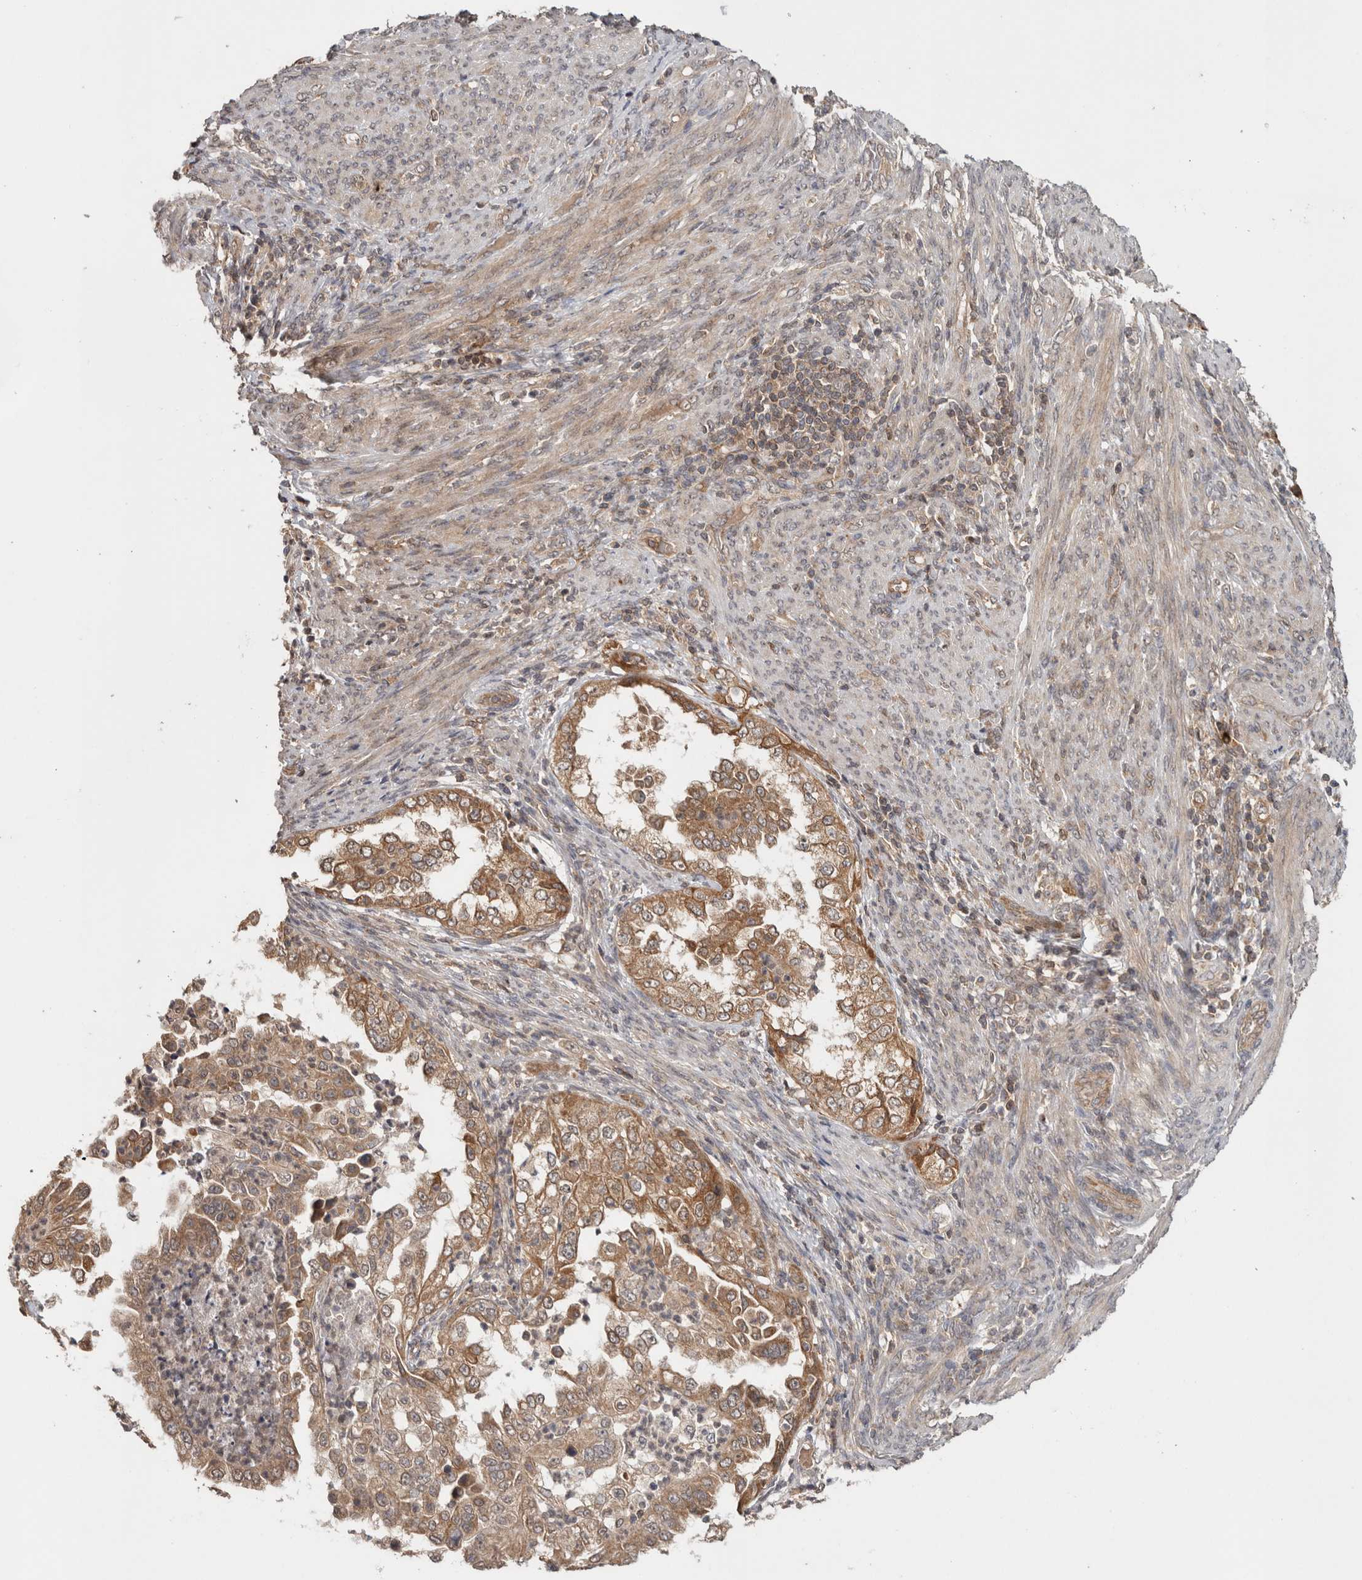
{"staining": {"intensity": "moderate", "quantity": ">75%", "location": "cytoplasmic/membranous"}, "tissue": "endometrial cancer", "cell_type": "Tumor cells", "image_type": "cancer", "snomed": [{"axis": "morphology", "description": "Adenocarcinoma, NOS"}, {"axis": "topography", "description": "Endometrium"}], "caption": "Immunohistochemistry micrograph of neoplastic tissue: adenocarcinoma (endometrial) stained using immunohistochemistry shows medium levels of moderate protein expression localized specifically in the cytoplasmic/membranous of tumor cells, appearing as a cytoplasmic/membranous brown color.", "gene": "HMOX2", "patient": {"sex": "female", "age": 85}}